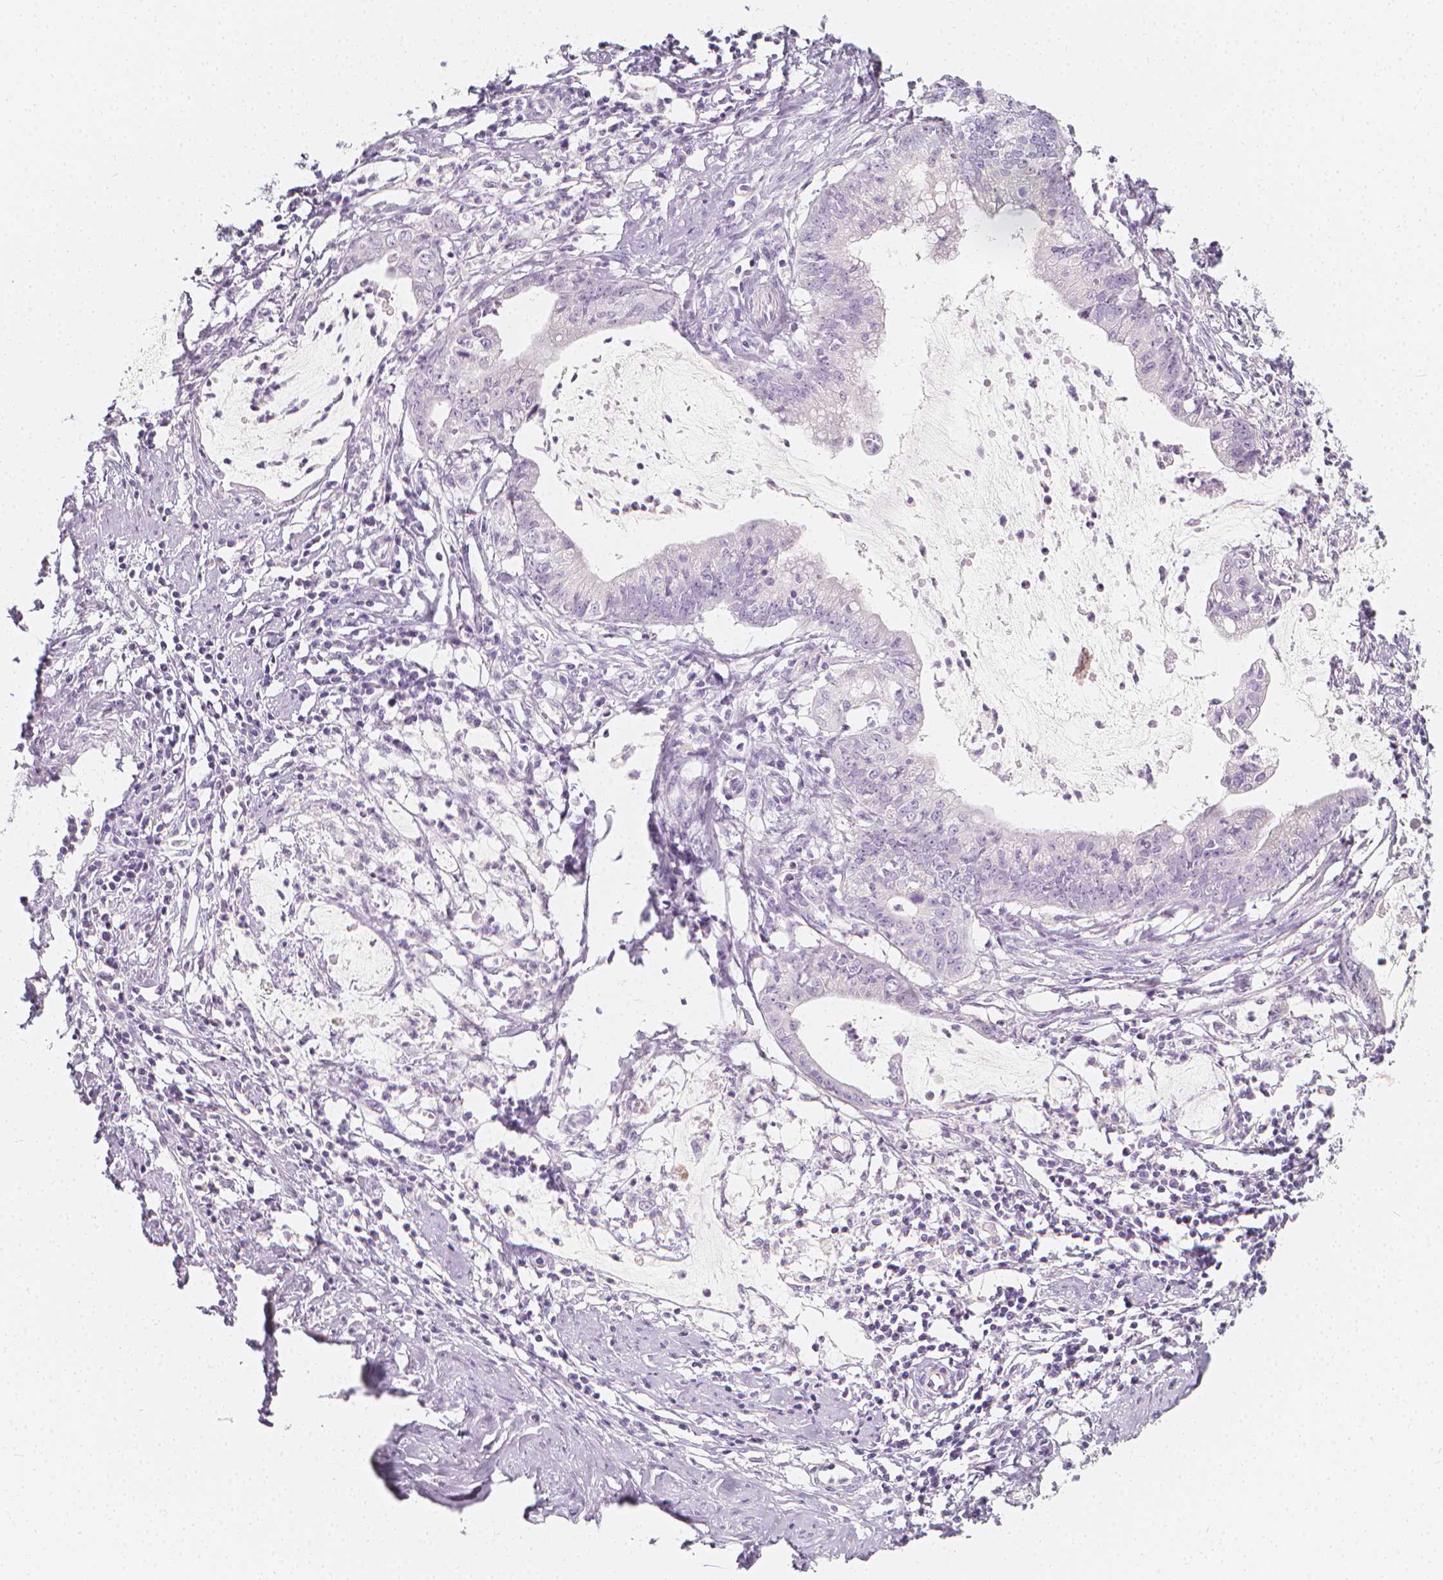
{"staining": {"intensity": "negative", "quantity": "none", "location": "none"}, "tissue": "cervical cancer", "cell_type": "Tumor cells", "image_type": "cancer", "snomed": [{"axis": "morphology", "description": "Normal tissue, NOS"}, {"axis": "morphology", "description": "Adenocarcinoma, NOS"}, {"axis": "topography", "description": "Cervix"}], "caption": "An immunohistochemistry (IHC) image of cervical adenocarcinoma is shown. There is no staining in tumor cells of cervical adenocarcinoma.", "gene": "RBFOX1", "patient": {"sex": "female", "age": 38}}